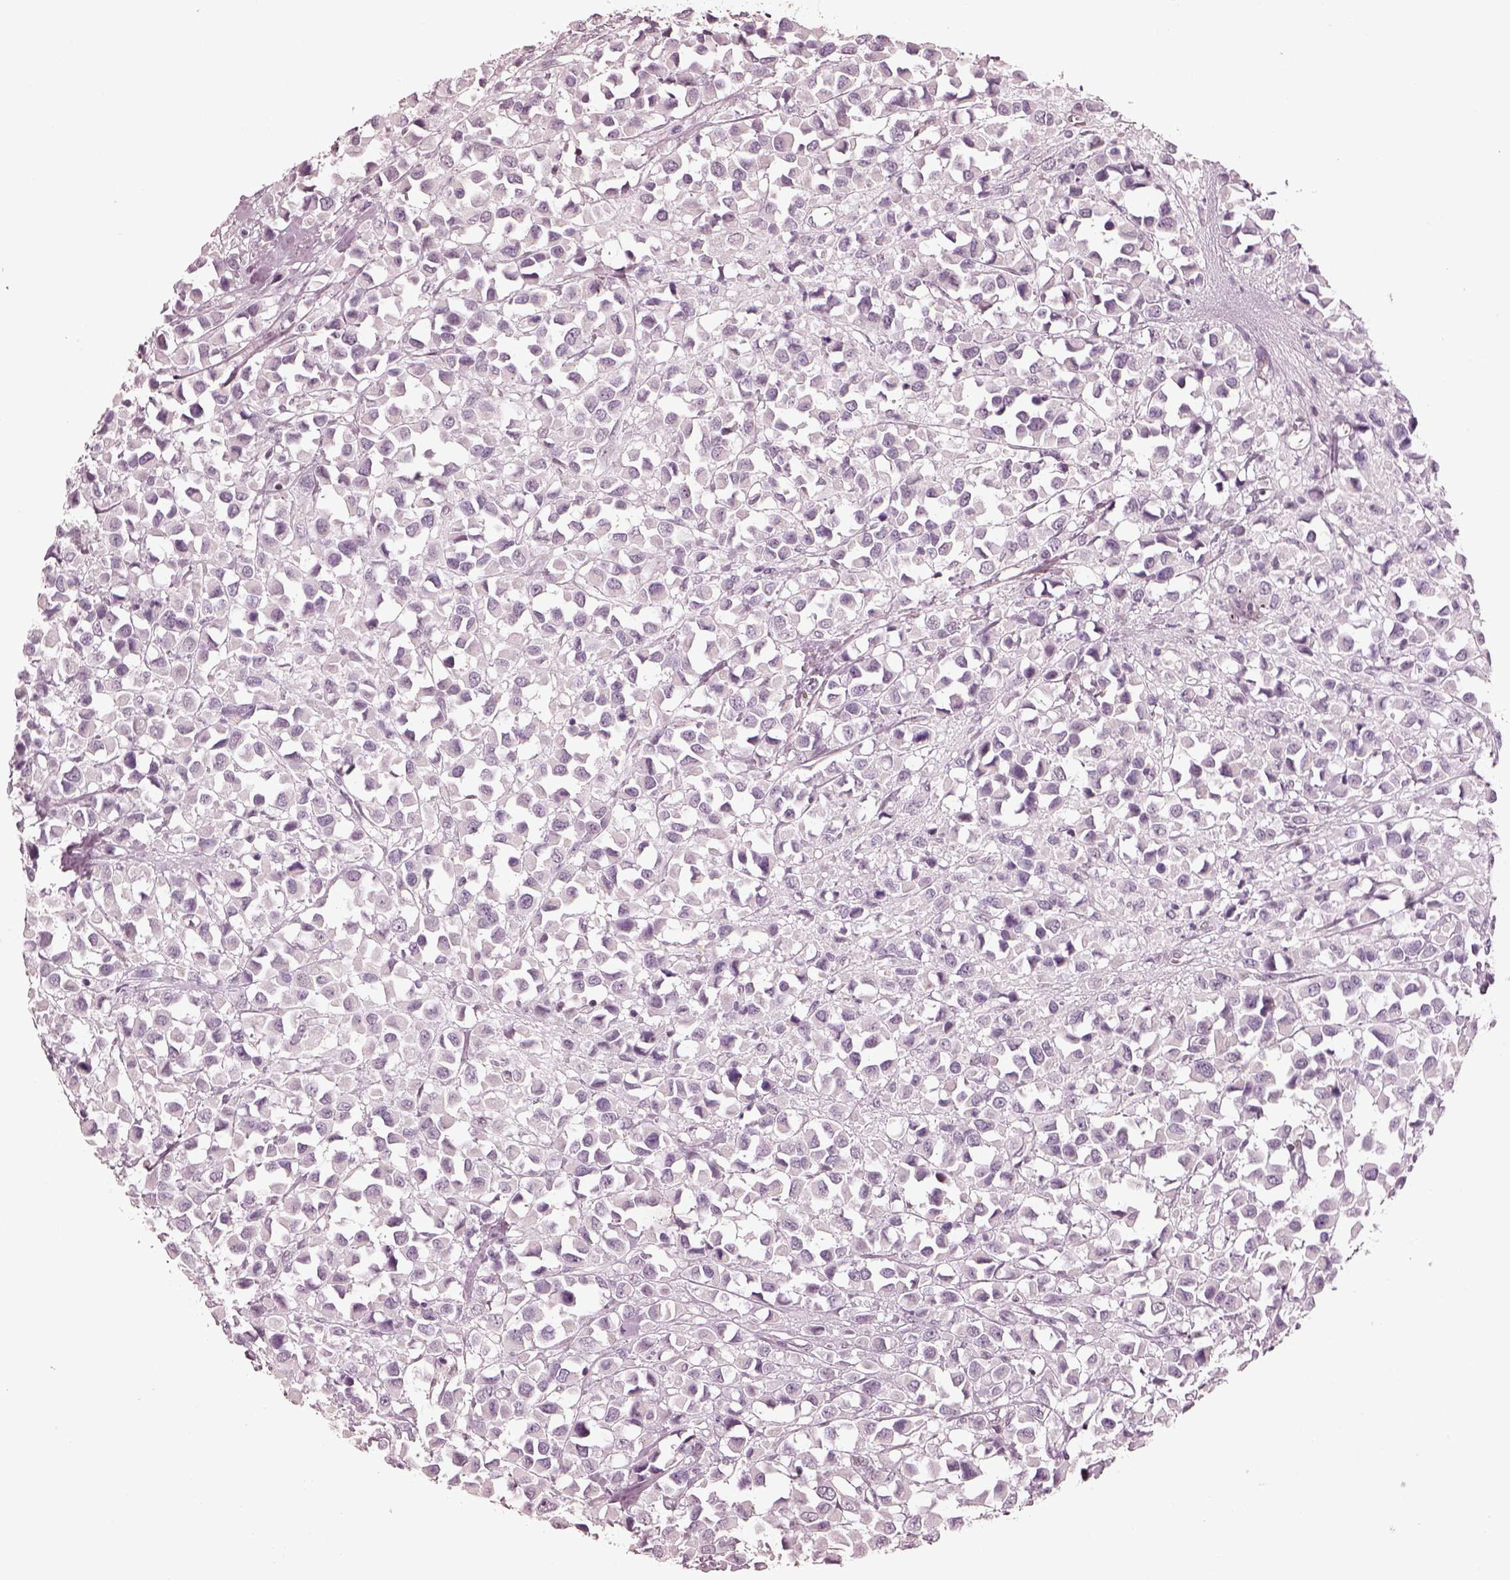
{"staining": {"intensity": "negative", "quantity": "none", "location": "none"}, "tissue": "breast cancer", "cell_type": "Tumor cells", "image_type": "cancer", "snomed": [{"axis": "morphology", "description": "Duct carcinoma"}, {"axis": "topography", "description": "Breast"}], "caption": "This is an immunohistochemistry (IHC) photomicrograph of breast cancer. There is no positivity in tumor cells.", "gene": "EGR4", "patient": {"sex": "female", "age": 61}}